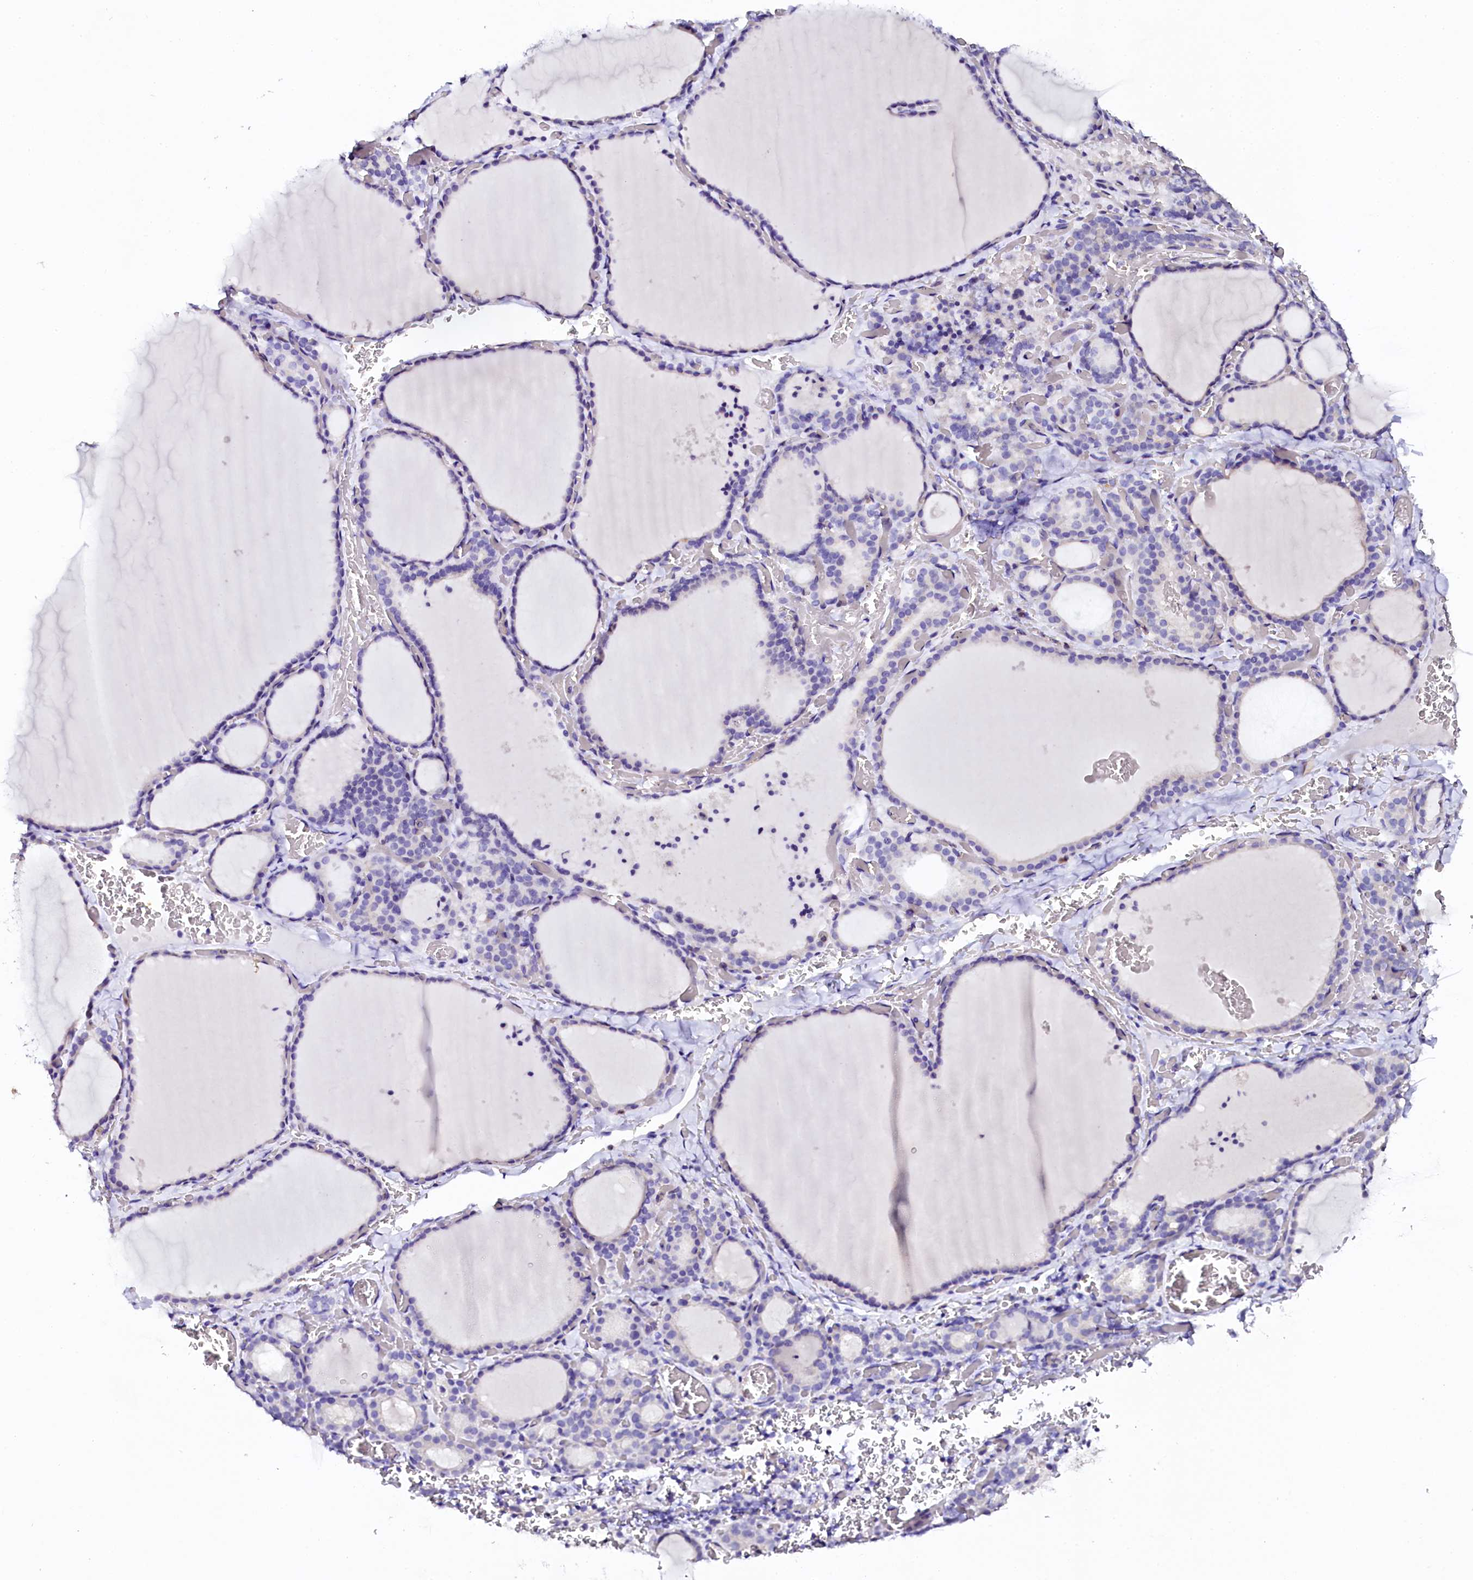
{"staining": {"intensity": "negative", "quantity": "none", "location": "none"}, "tissue": "thyroid gland", "cell_type": "Glandular cells", "image_type": "normal", "snomed": [{"axis": "morphology", "description": "Normal tissue, NOS"}, {"axis": "topography", "description": "Thyroid gland"}], "caption": "This is a histopathology image of immunohistochemistry staining of unremarkable thyroid gland, which shows no positivity in glandular cells. (Stains: DAB IHC with hematoxylin counter stain, Microscopy: brightfield microscopy at high magnification).", "gene": "NAA16", "patient": {"sex": "female", "age": 39}}